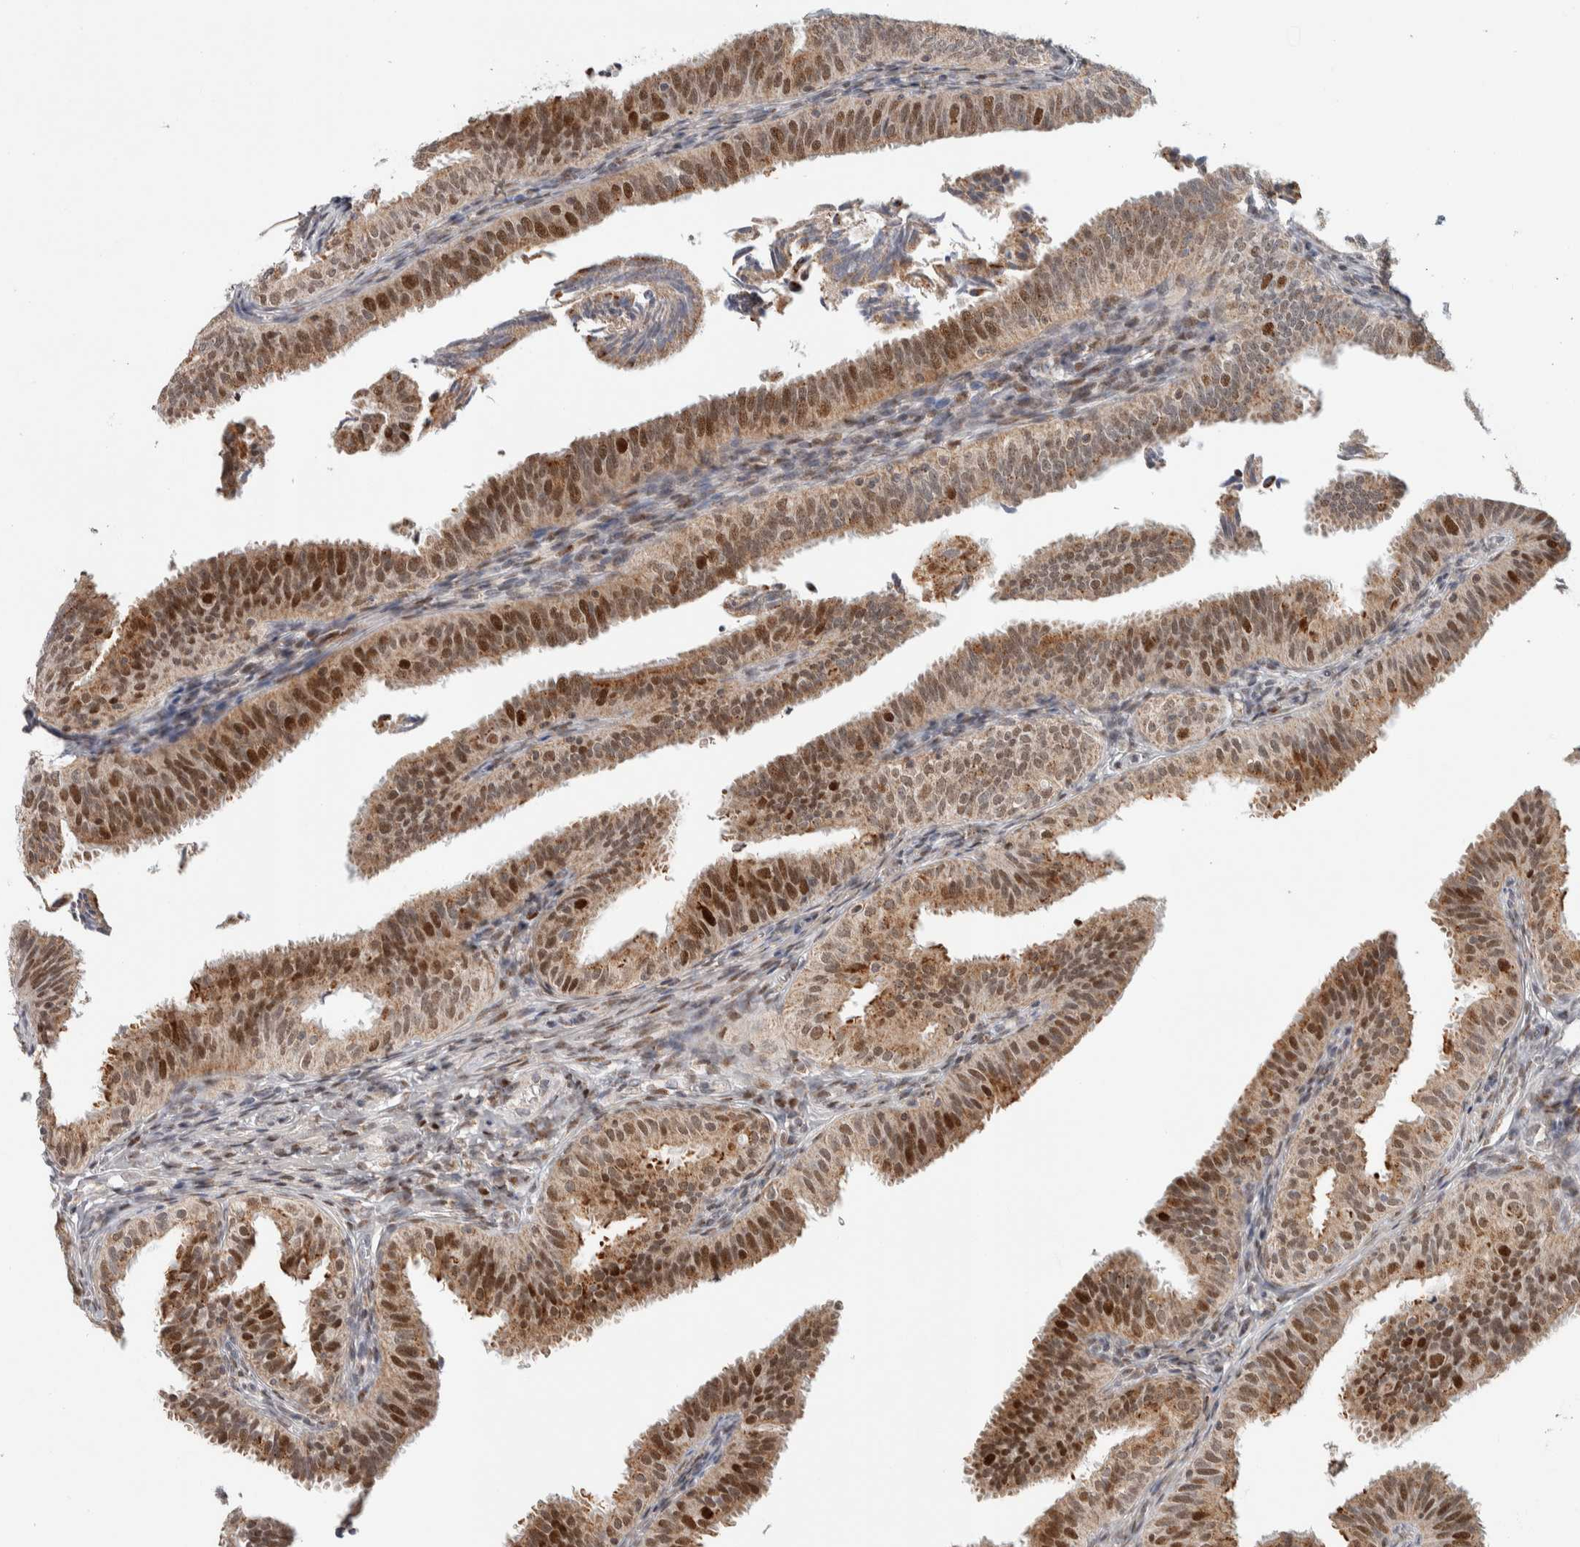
{"staining": {"intensity": "strong", "quantity": "25%-75%", "location": "cytoplasmic/membranous,nuclear"}, "tissue": "fallopian tube", "cell_type": "Glandular cells", "image_type": "normal", "snomed": [{"axis": "morphology", "description": "Normal tissue, NOS"}, {"axis": "topography", "description": "Fallopian tube"}], "caption": "Fallopian tube stained with DAB immunohistochemistry (IHC) reveals high levels of strong cytoplasmic/membranous,nuclear staining in approximately 25%-75% of glandular cells. The staining was performed using DAB to visualize the protein expression in brown, while the nuclei were stained in blue with hematoxylin (Magnification: 20x).", "gene": "TSPAN32", "patient": {"sex": "female", "age": 35}}